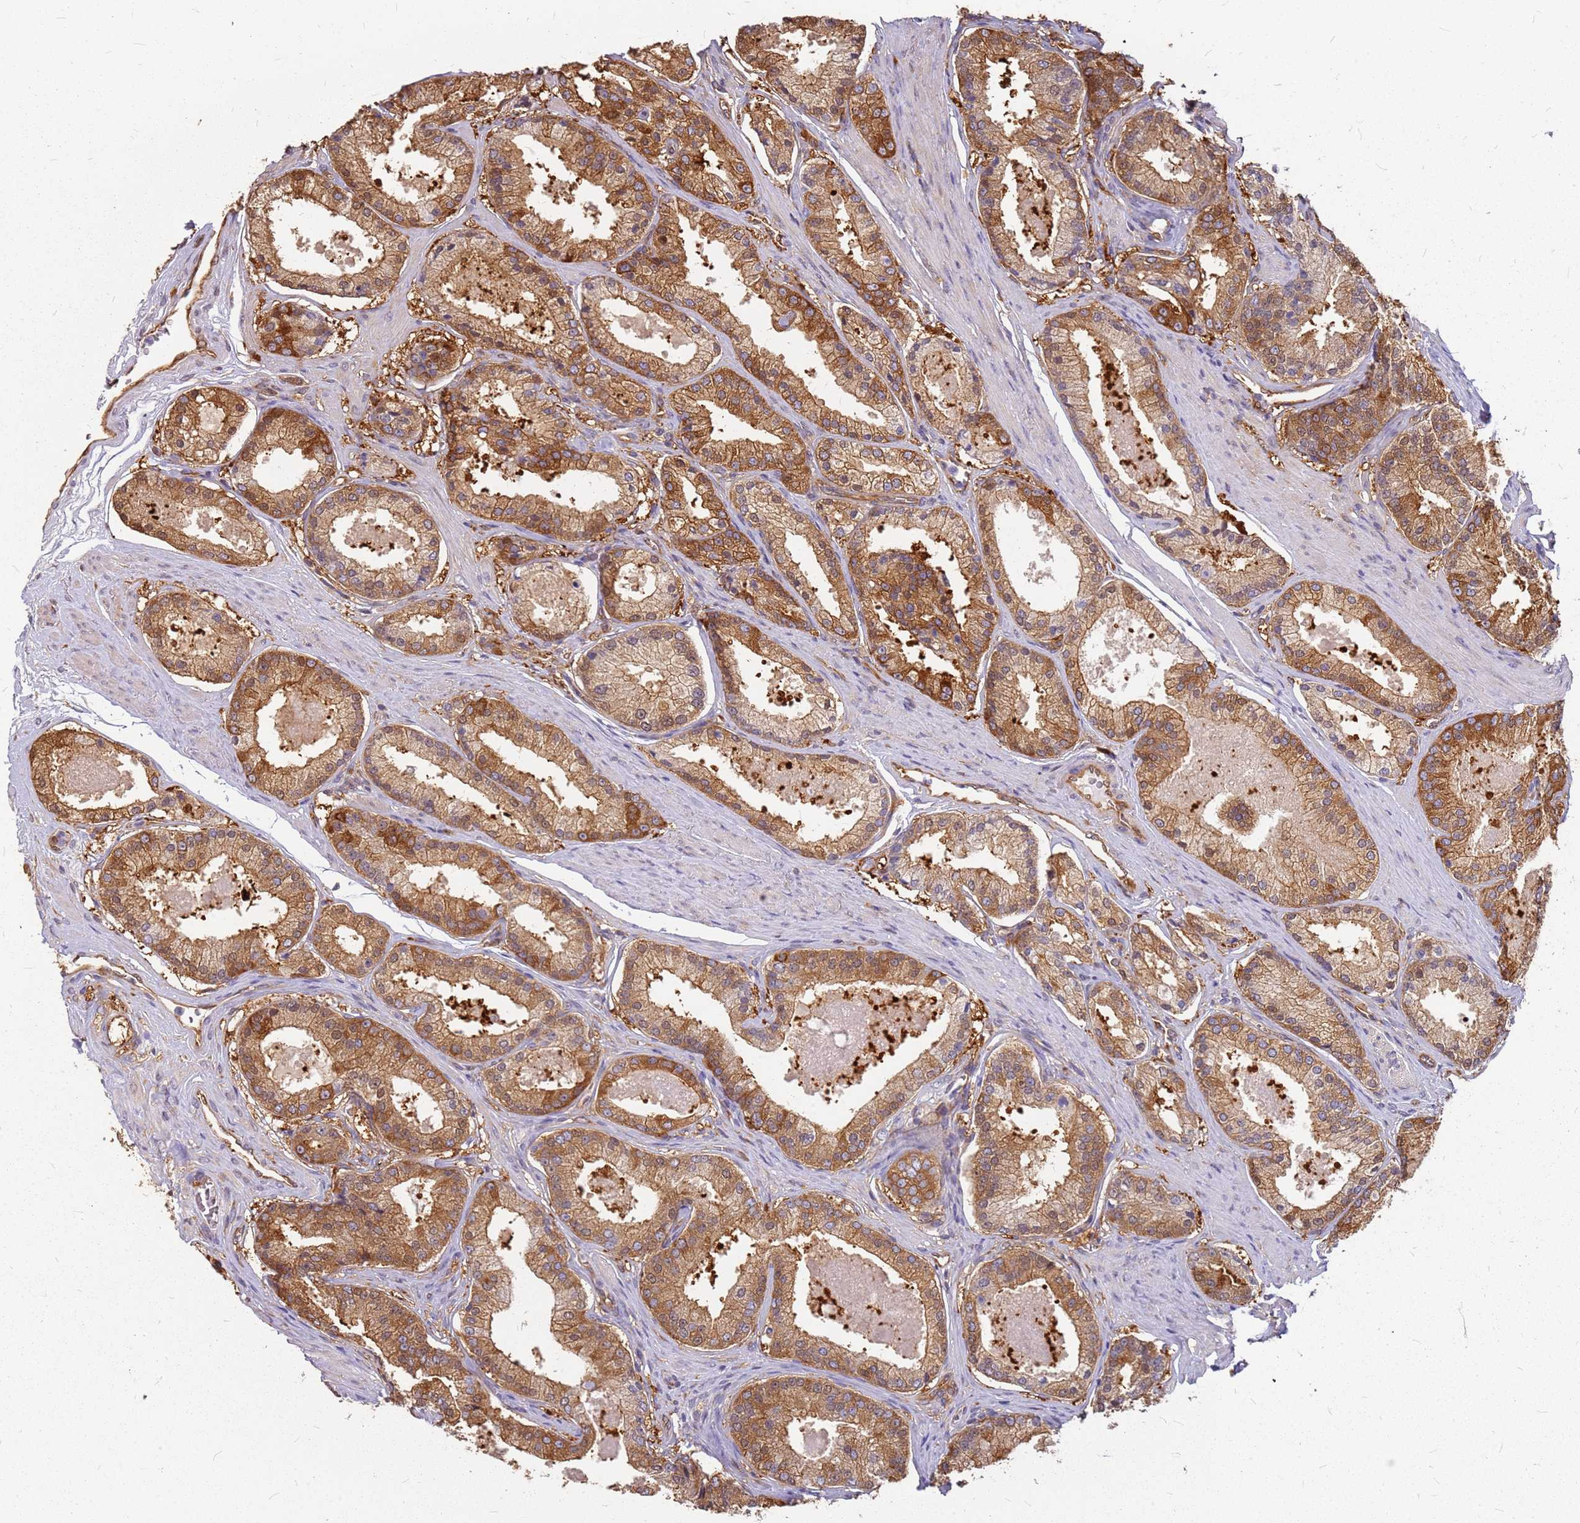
{"staining": {"intensity": "moderate", "quantity": ">75%", "location": "cytoplasmic/membranous"}, "tissue": "prostate cancer", "cell_type": "Tumor cells", "image_type": "cancer", "snomed": [{"axis": "morphology", "description": "Adenocarcinoma, Low grade"}, {"axis": "topography", "description": "Prostate"}], "caption": "Immunohistochemical staining of human low-grade adenocarcinoma (prostate) shows medium levels of moderate cytoplasmic/membranous staining in approximately >75% of tumor cells.", "gene": "HDX", "patient": {"sex": "male", "age": 59}}